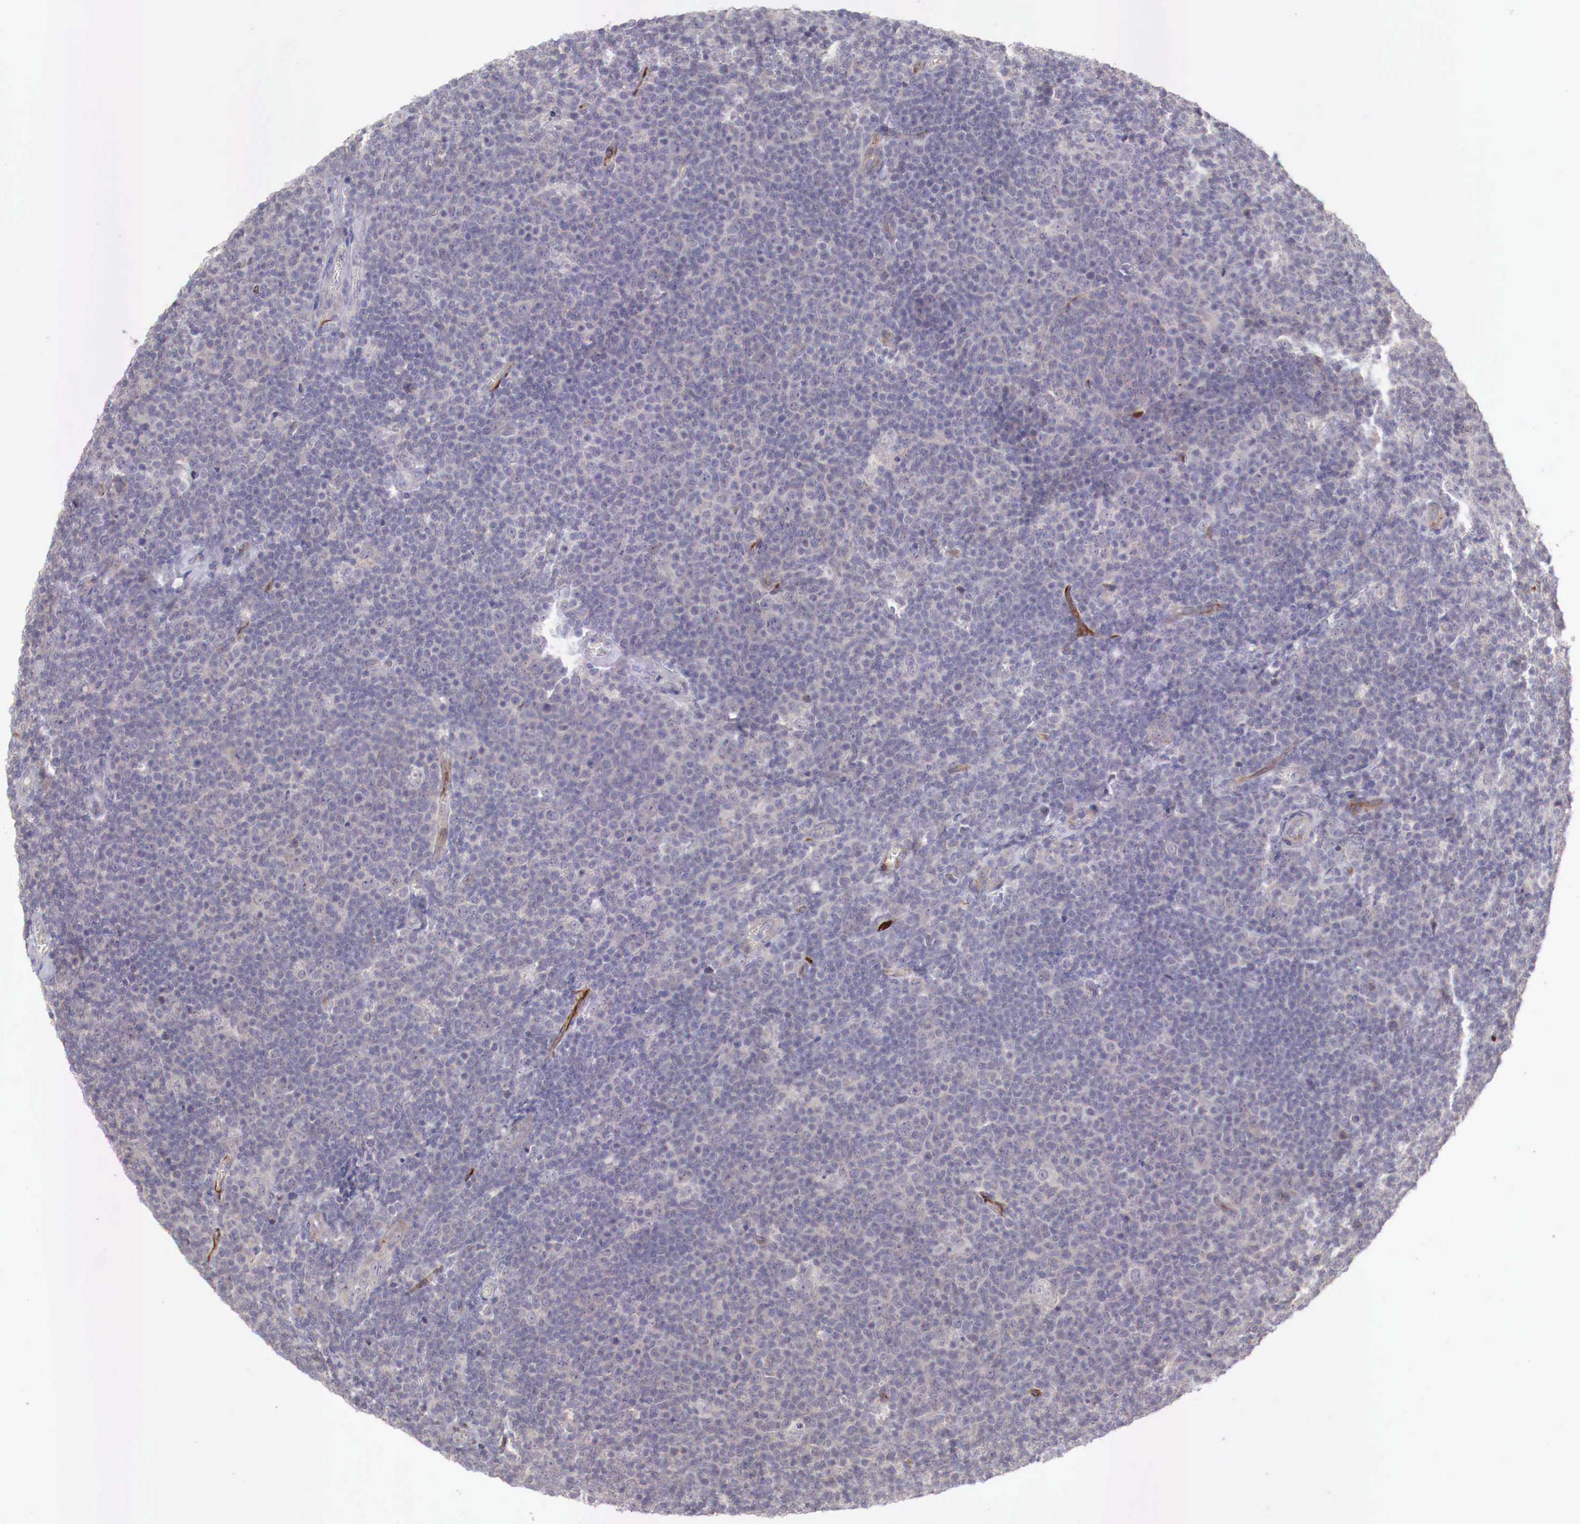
{"staining": {"intensity": "negative", "quantity": "none", "location": "none"}, "tissue": "lymphoma", "cell_type": "Tumor cells", "image_type": "cancer", "snomed": [{"axis": "morphology", "description": "Malignant lymphoma, non-Hodgkin's type, Low grade"}, {"axis": "topography", "description": "Lymph node"}], "caption": "This is an IHC image of lymphoma. There is no expression in tumor cells.", "gene": "WT1", "patient": {"sex": "male", "age": 74}}